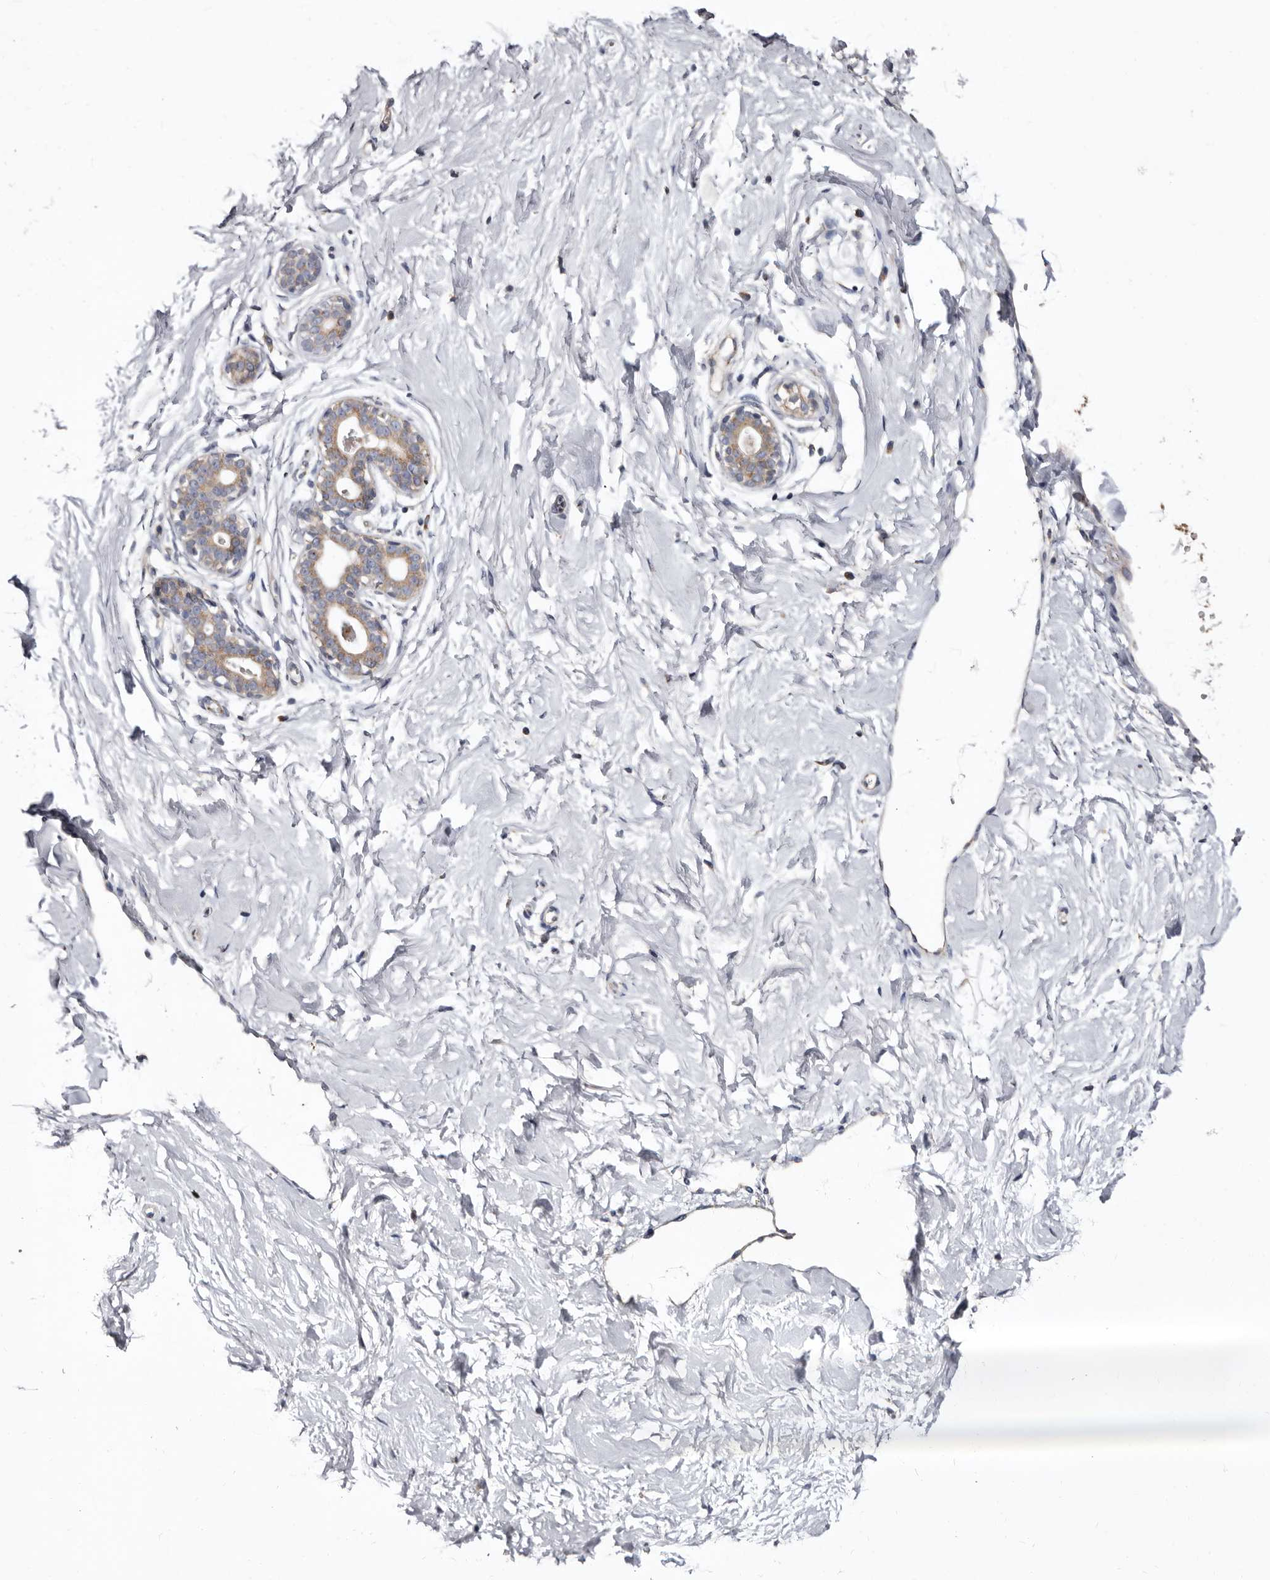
{"staining": {"intensity": "negative", "quantity": "none", "location": "none"}, "tissue": "breast", "cell_type": "Adipocytes", "image_type": "normal", "snomed": [{"axis": "morphology", "description": "Normal tissue, NOS"}, {"axis": "morphology", "description": "Adenoma, NOS"}, {"axis": "topography", "description": "Breast"}], "caption": "Immunohistochemical staining of normal human breast reveals no significant expression in adipocytes. The staining is performed using DAB brown chromogen with nuclei counter-stained in using hematoxylin.", "gene": "ASIC5", "patient": {"sex": "female", "age": 23}}